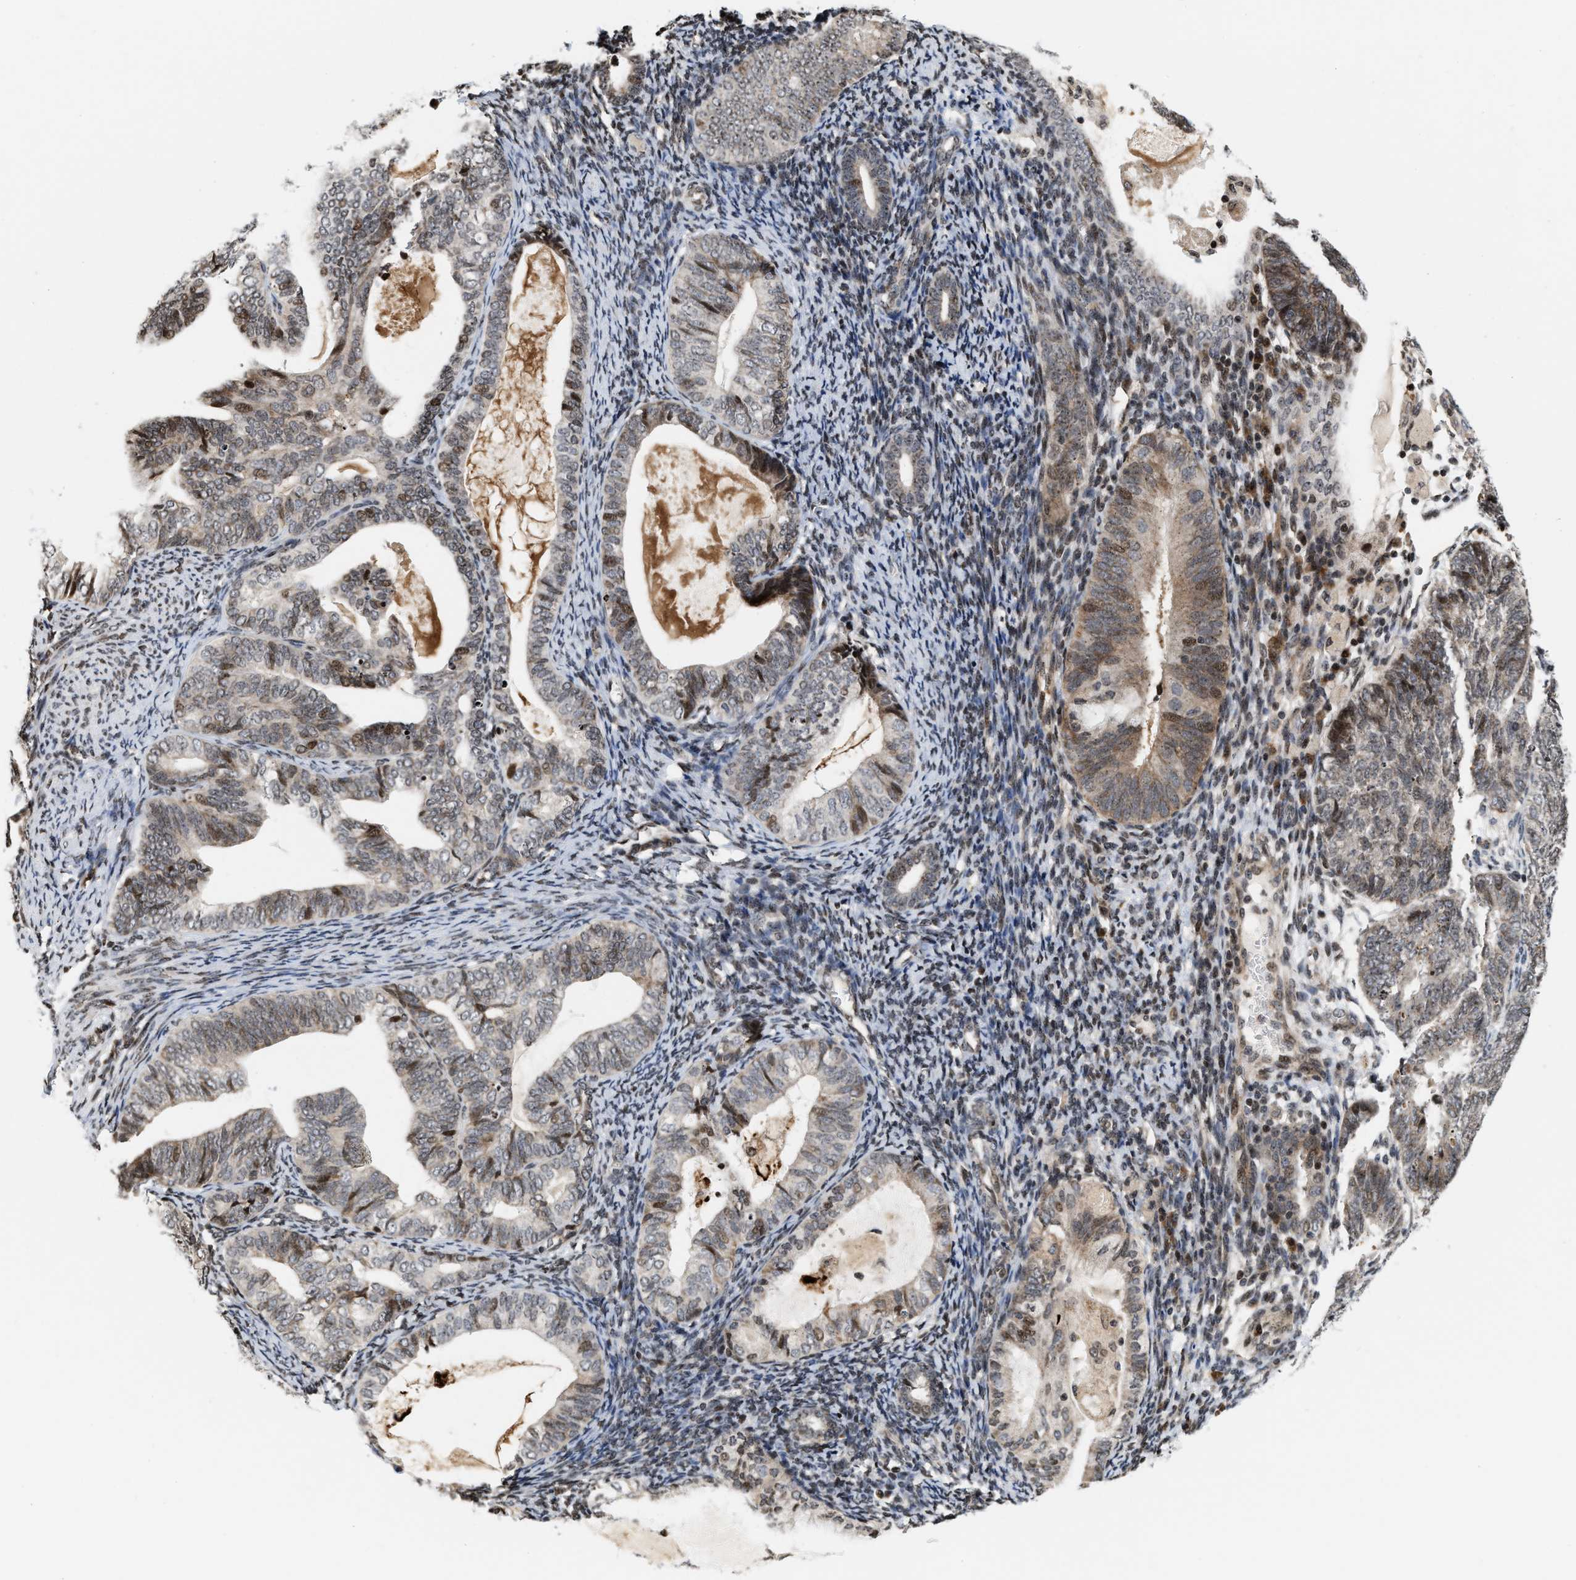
{"staining": {"intensity": "moderate", "quantity": ">75%", "location": "cytoplasmic/membranous"}, "tissue": "endometrial cancer", "cell_type": "Tumor cells", "image_type": "cancer", "snomed": [{"axis": "morphology", "description": "Adenocarcinoma, NOS"}, {"axis": "topography", "description": "Uterus"}], "caption": "DAB (3,3'-diaminobenzidine) immunohistochemical staining of human endometrial cancer (adenocarcinoma) reveals moderate cytoplasmic/membranous protein positivity in approximately >75% of tumor cells.", "gene": "PDZD2", "patient": {"sex": "female", "age": 60}}